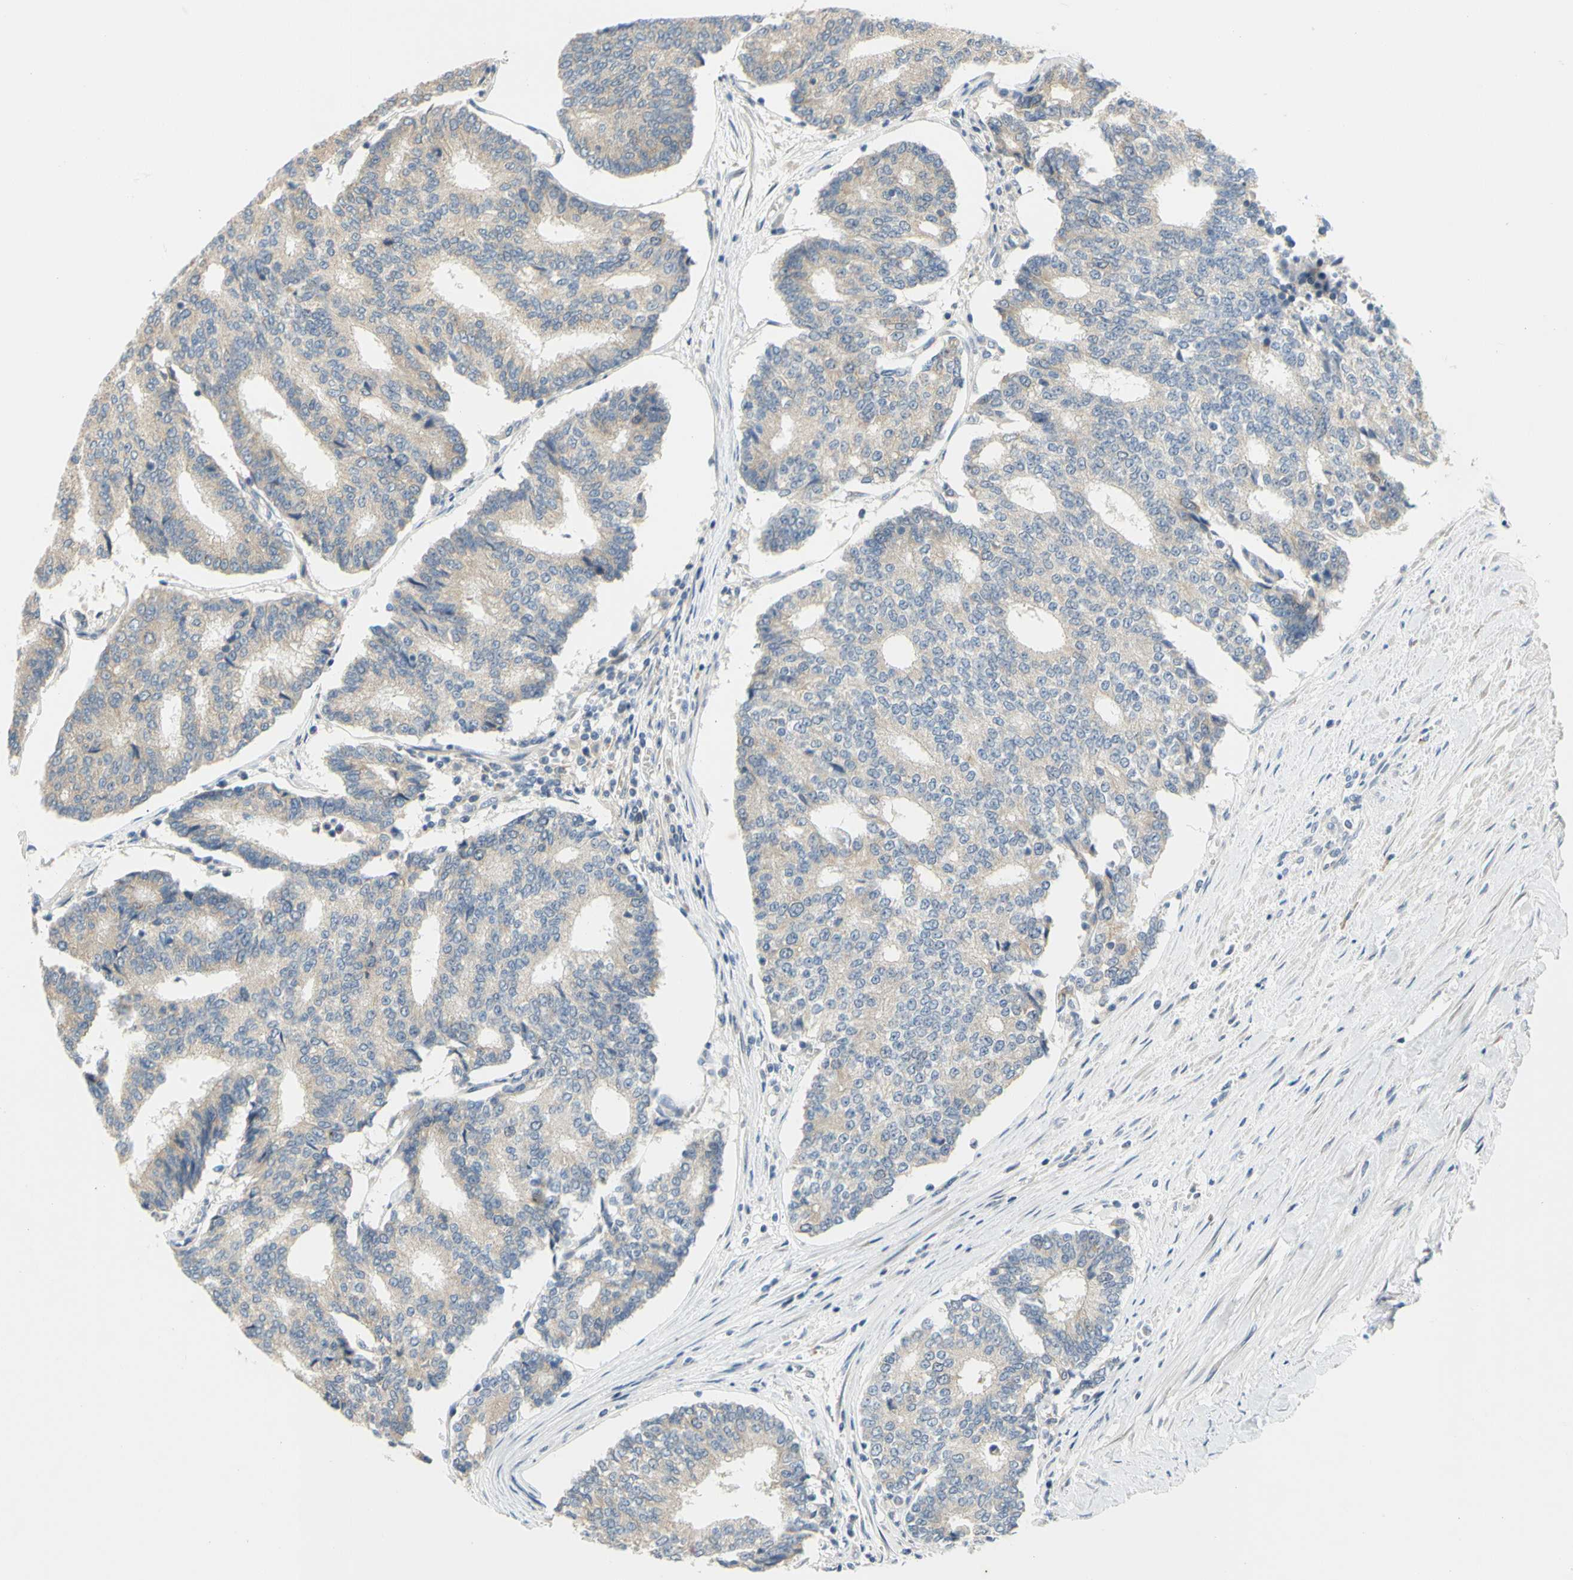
{"staining": {"intensity": "weak", "quantity": ">75%", "location": "cytoplasmic/membranous"}, "tissue": "prostate cancer", "cell_type": "Tumor cells", "image_type": "cancer", "snomed": [{"axis": "morphology", "description": "Adenocarcinoma, High grade"}, {"axis": "topography", "description": "Prostate"}], "caption": "Protein analysis of prostate cancer tissue shows weak cytoplasmic/membranous expression in approximately >75% of tumor cells.", "gene": "CCNB2", "patient": {"sex": "male", "age": 55}}